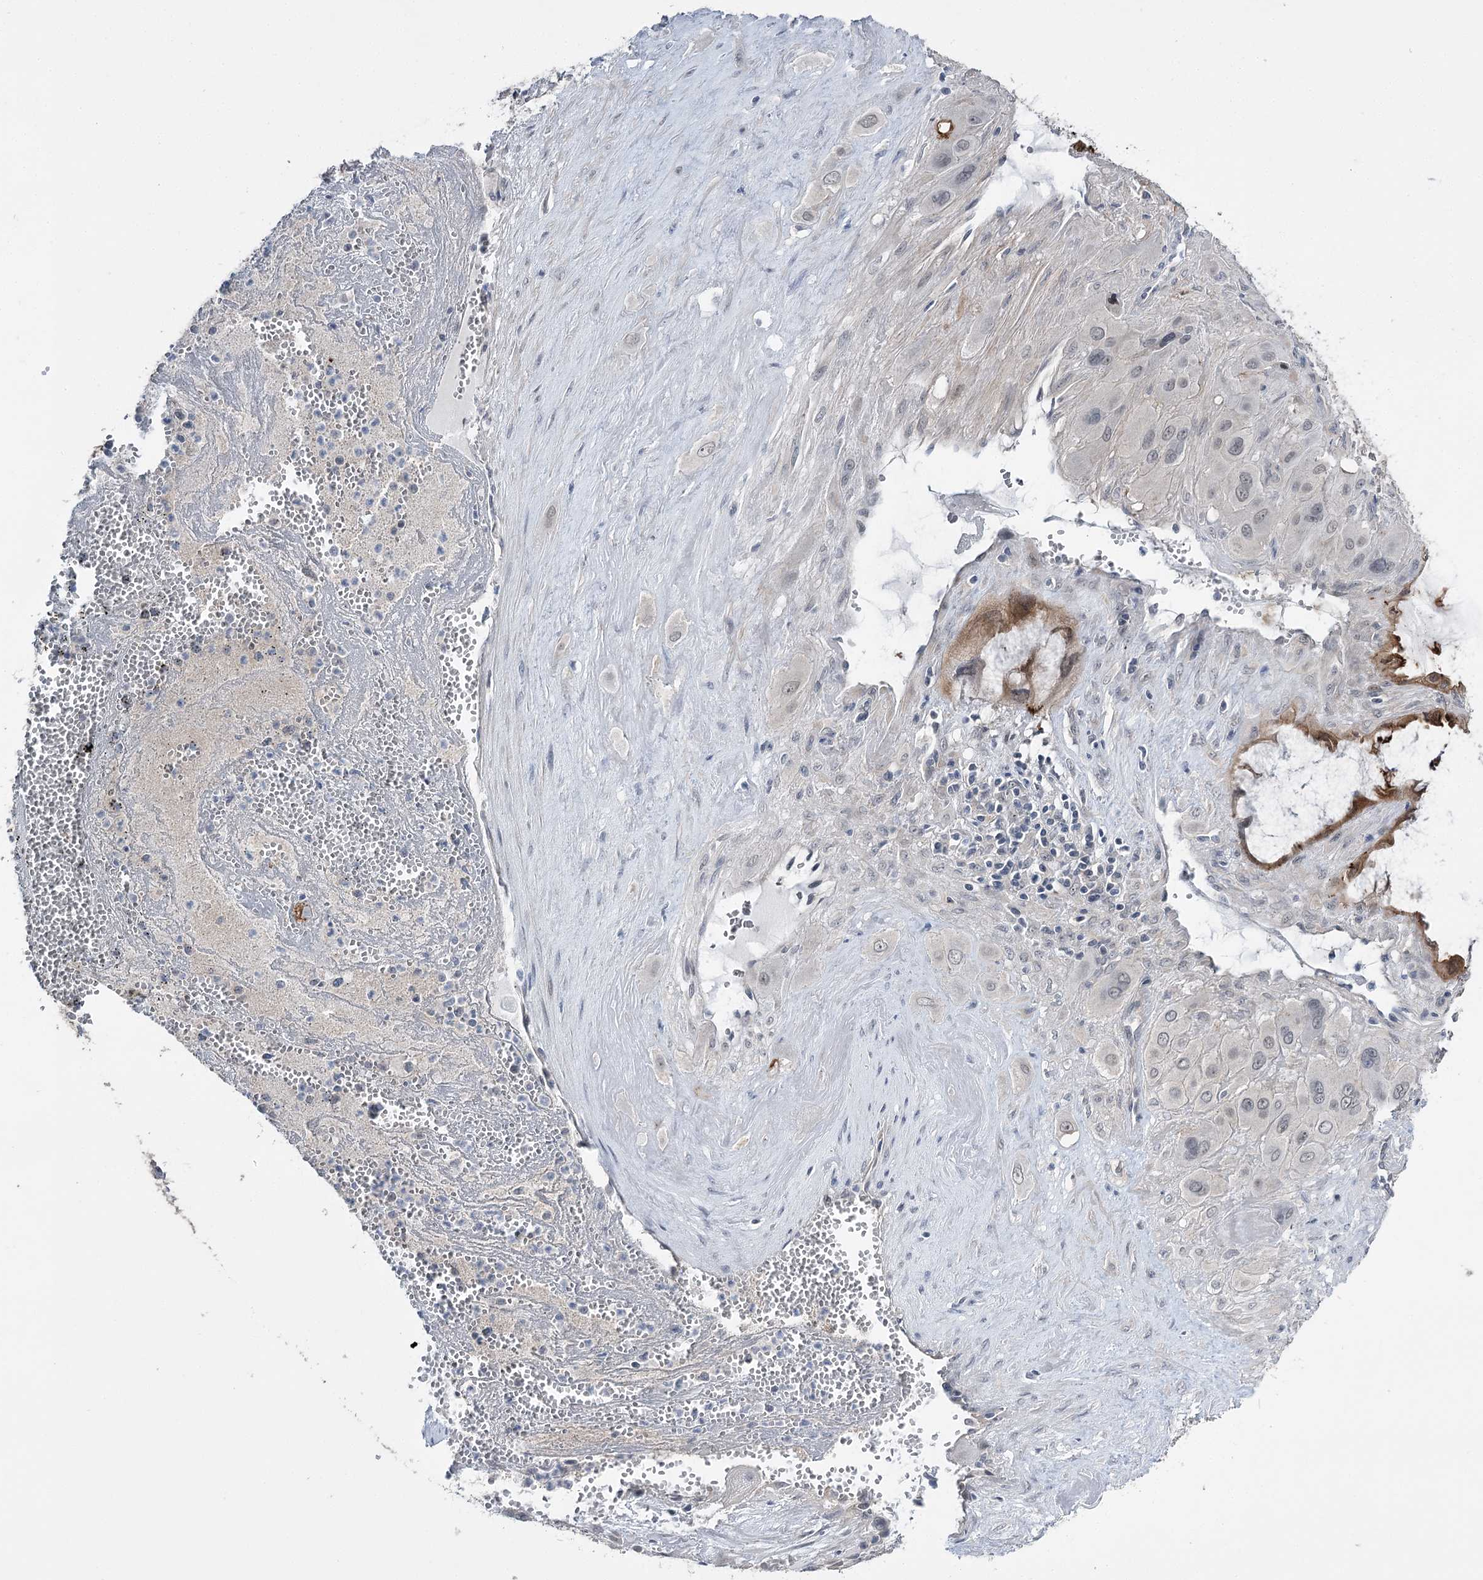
{"staining": {"intensity": "negative", "quantity": "none", "location": "none"}, "tissue": "cervical cancer", "cell_type": "Tumor cells", "image_type": "cancer", "snomed": [{"axis": "morphology", "description": "Squamous cell carcinoma, NOS"}, {"axis": "topography", "description": "Cervix"}], "caption": "Immunohistochemical staining of cervical squamous cell carcinoma demonstrates no significant positivity in tumor cells.", "gene": "PHYHIPL", "patient": {"sex": "female", "age": 34}}